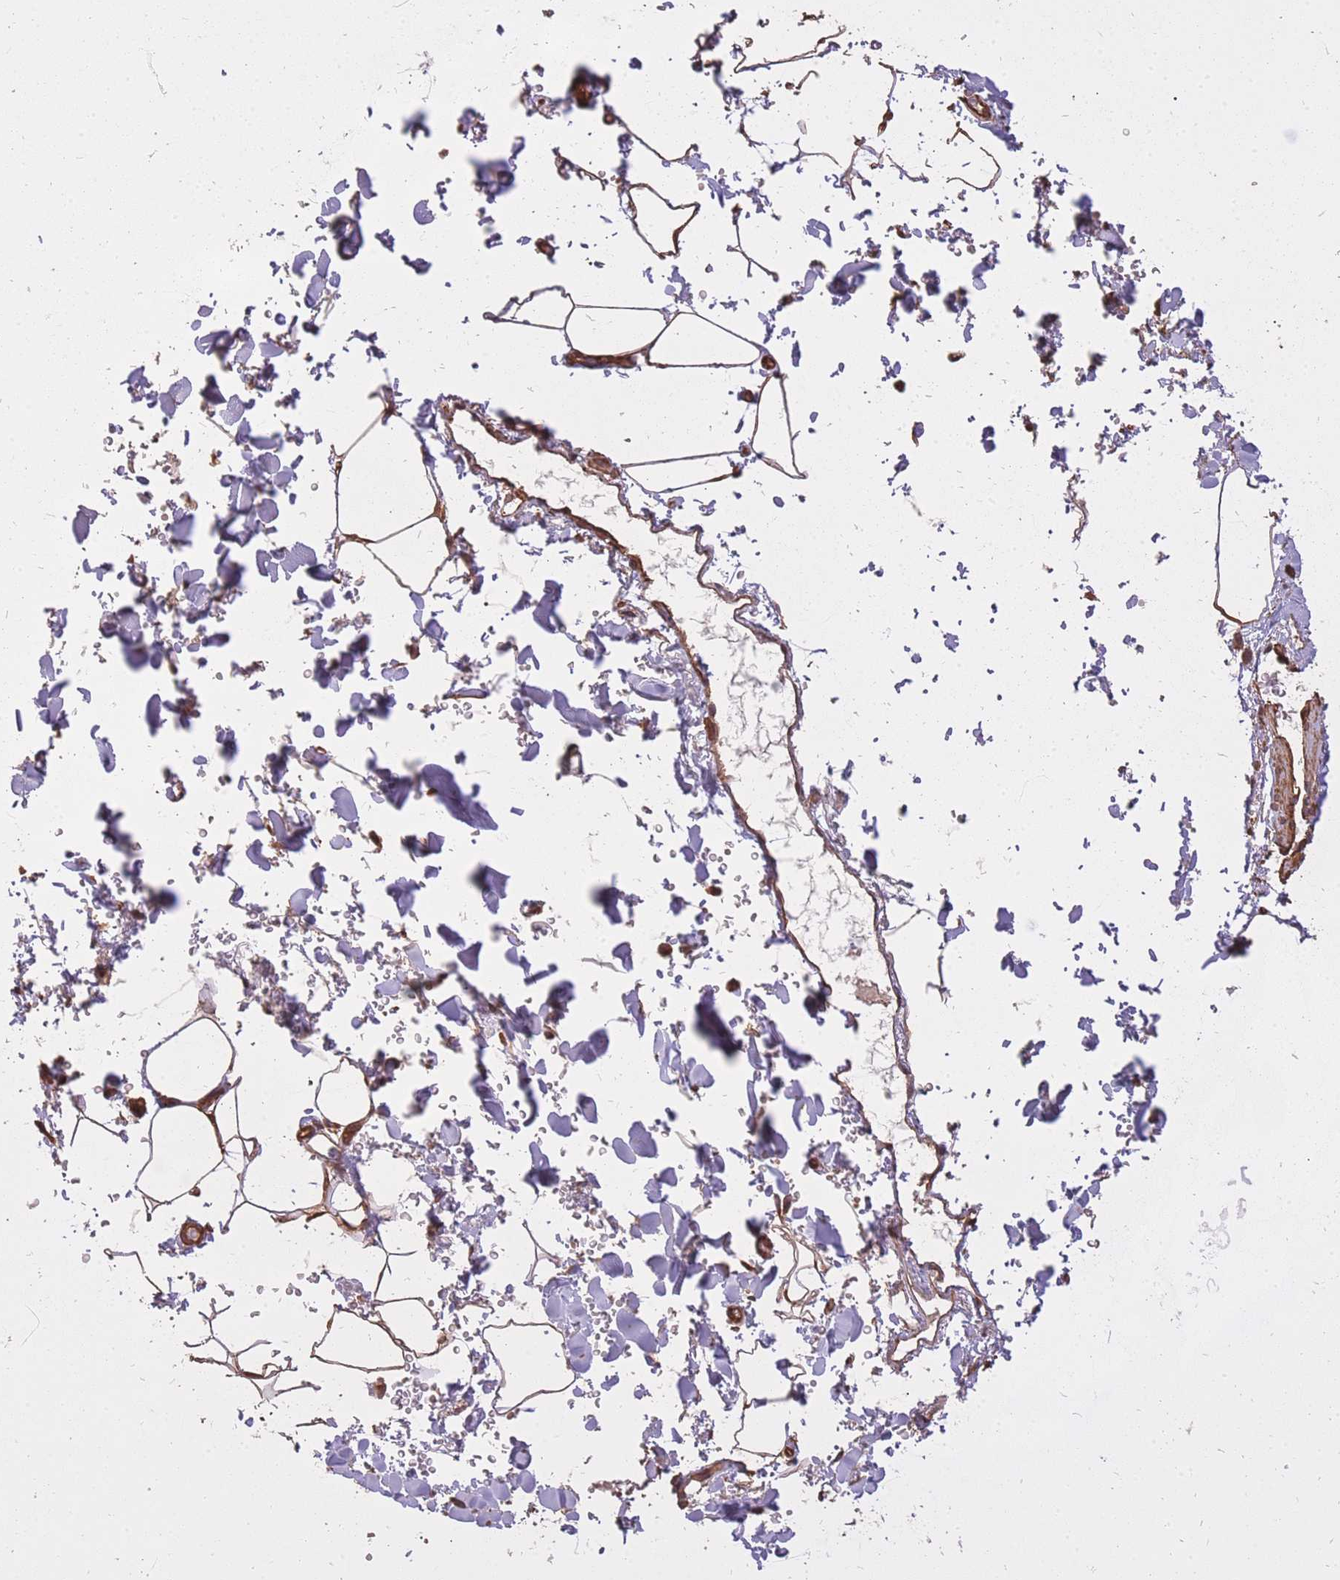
{"staining": {"intensity": "negative", "quantity": "none", "location": "none"}, "tissue": "adipose tissue", "cell_type": "Adipocytes", "image_type": "normal", "snomed": [{"axis": "morphology", "description": "Normal tissue, NOS"}, {"axis": "topography", "description": "Rectum"}, {"axis": "topography", "description": "Peripheral nerve tissue"}], "caption": "Adipocytes show no significant protein staining in benign adipose tissue. (Stains: DAB (3,3'-diaminobenzidine) immunohistochemistry (IHC) with hematoxylin counter stain, Microscopy: brightfield microscopy at high magnification).", "gene": "ARMH3", "patient": {"sex": "female", "age": 69}}